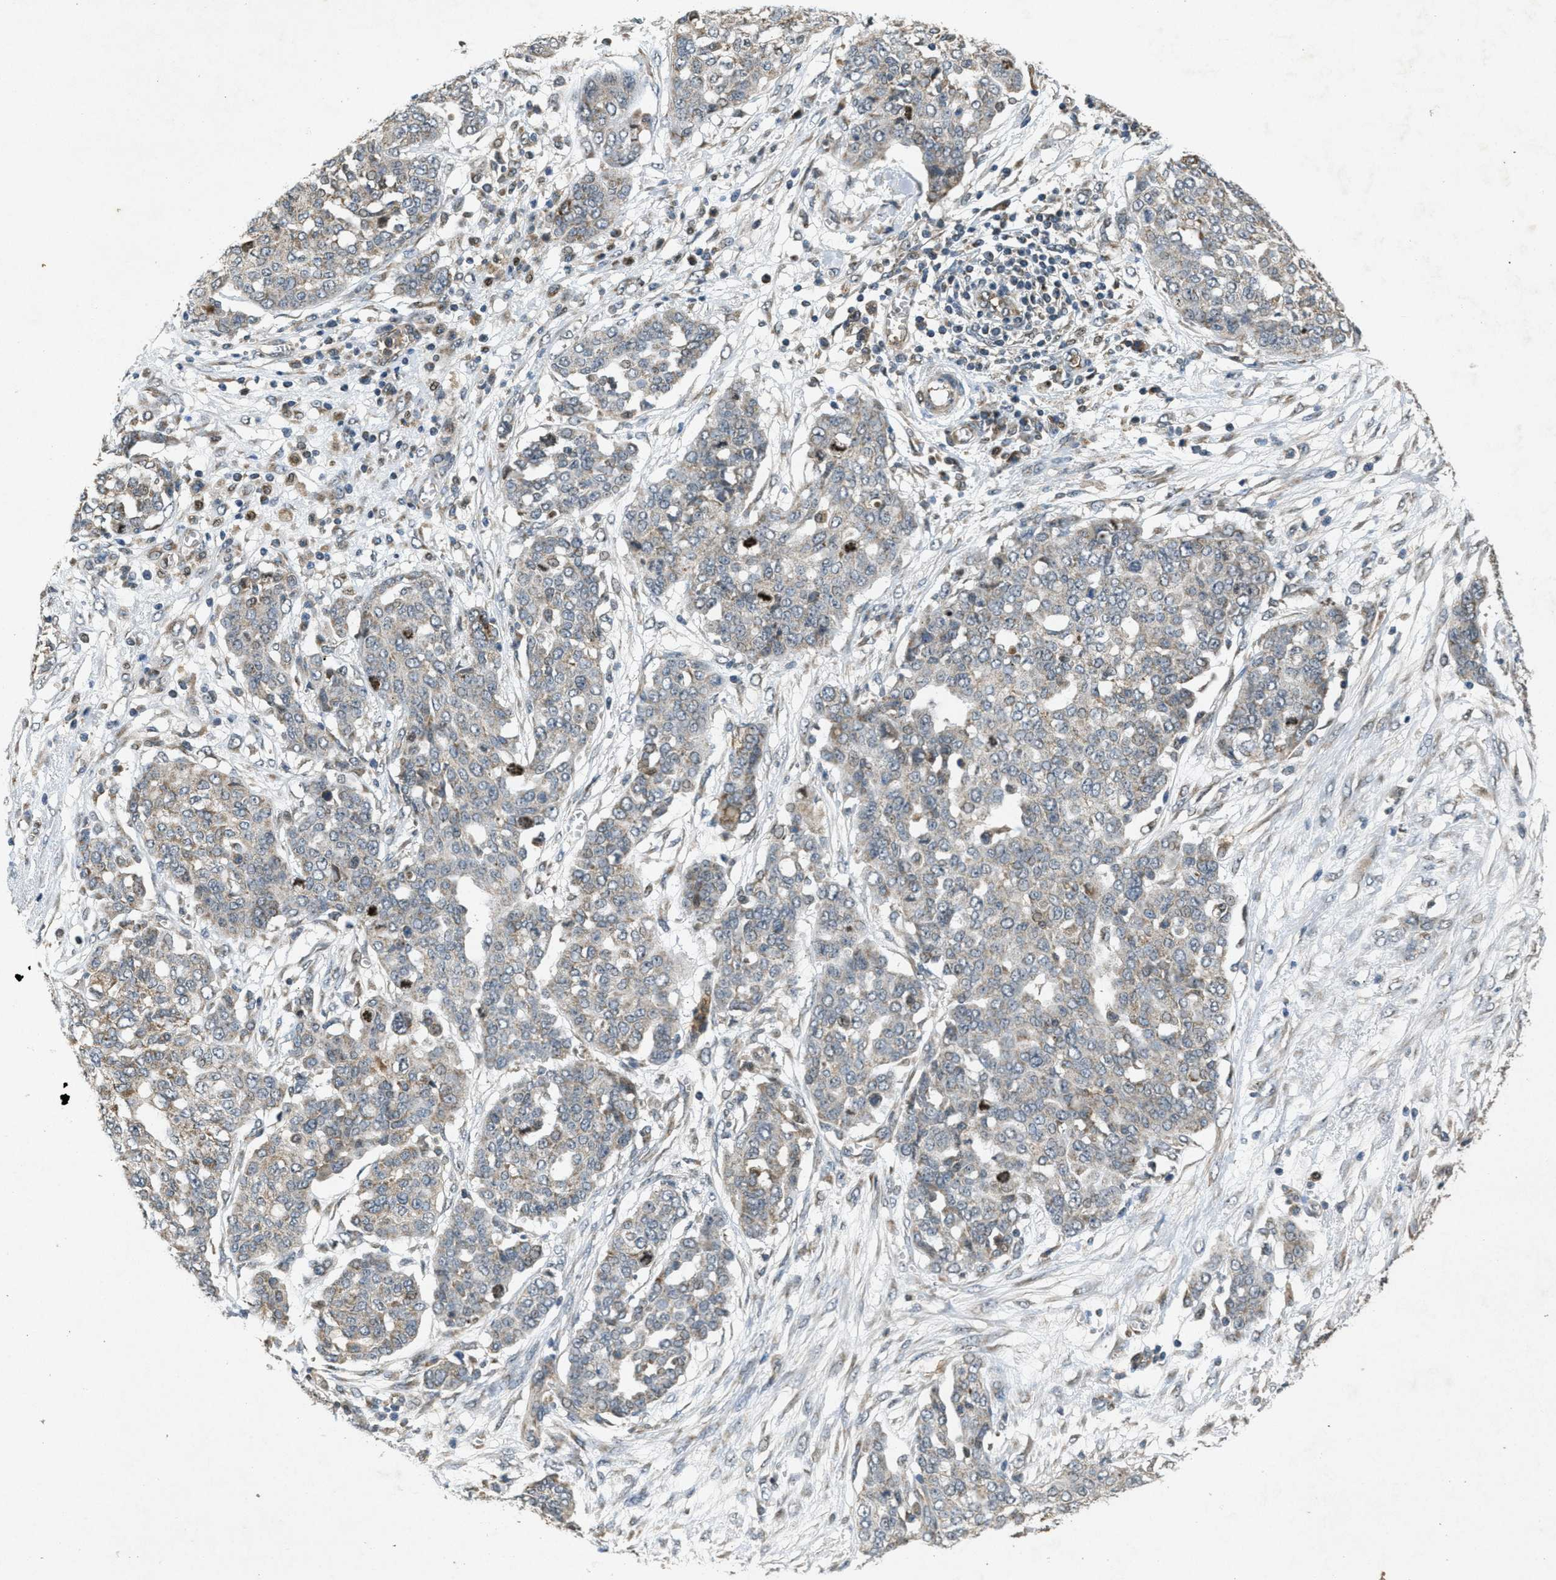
{"staining": {"intensity": "moderate", "quantity": "<25%", "location": "cytoplasmic/membranous"}, "tissue": "ovarian cancer", "cell_type": "Tumor cells", "image_type": "cancer", "snomed": [{"axis": "morphology", "description": "Cystadenocarcinoma, serous, NOS"}, {"axis": "topography", "description": "Soft tissue"}, {"axis": "topography", "description": "Ovary"}], "caption": "Immunohistochemistry of human ovarian cancer (serous cystadenocarcinoma) reveals low levels of moderate cytoplasmic/membranous expression in approximately <25% of tumor cells.", "gene": "PPP1R15A", "patient": {"sex": "female", "age": 57}}